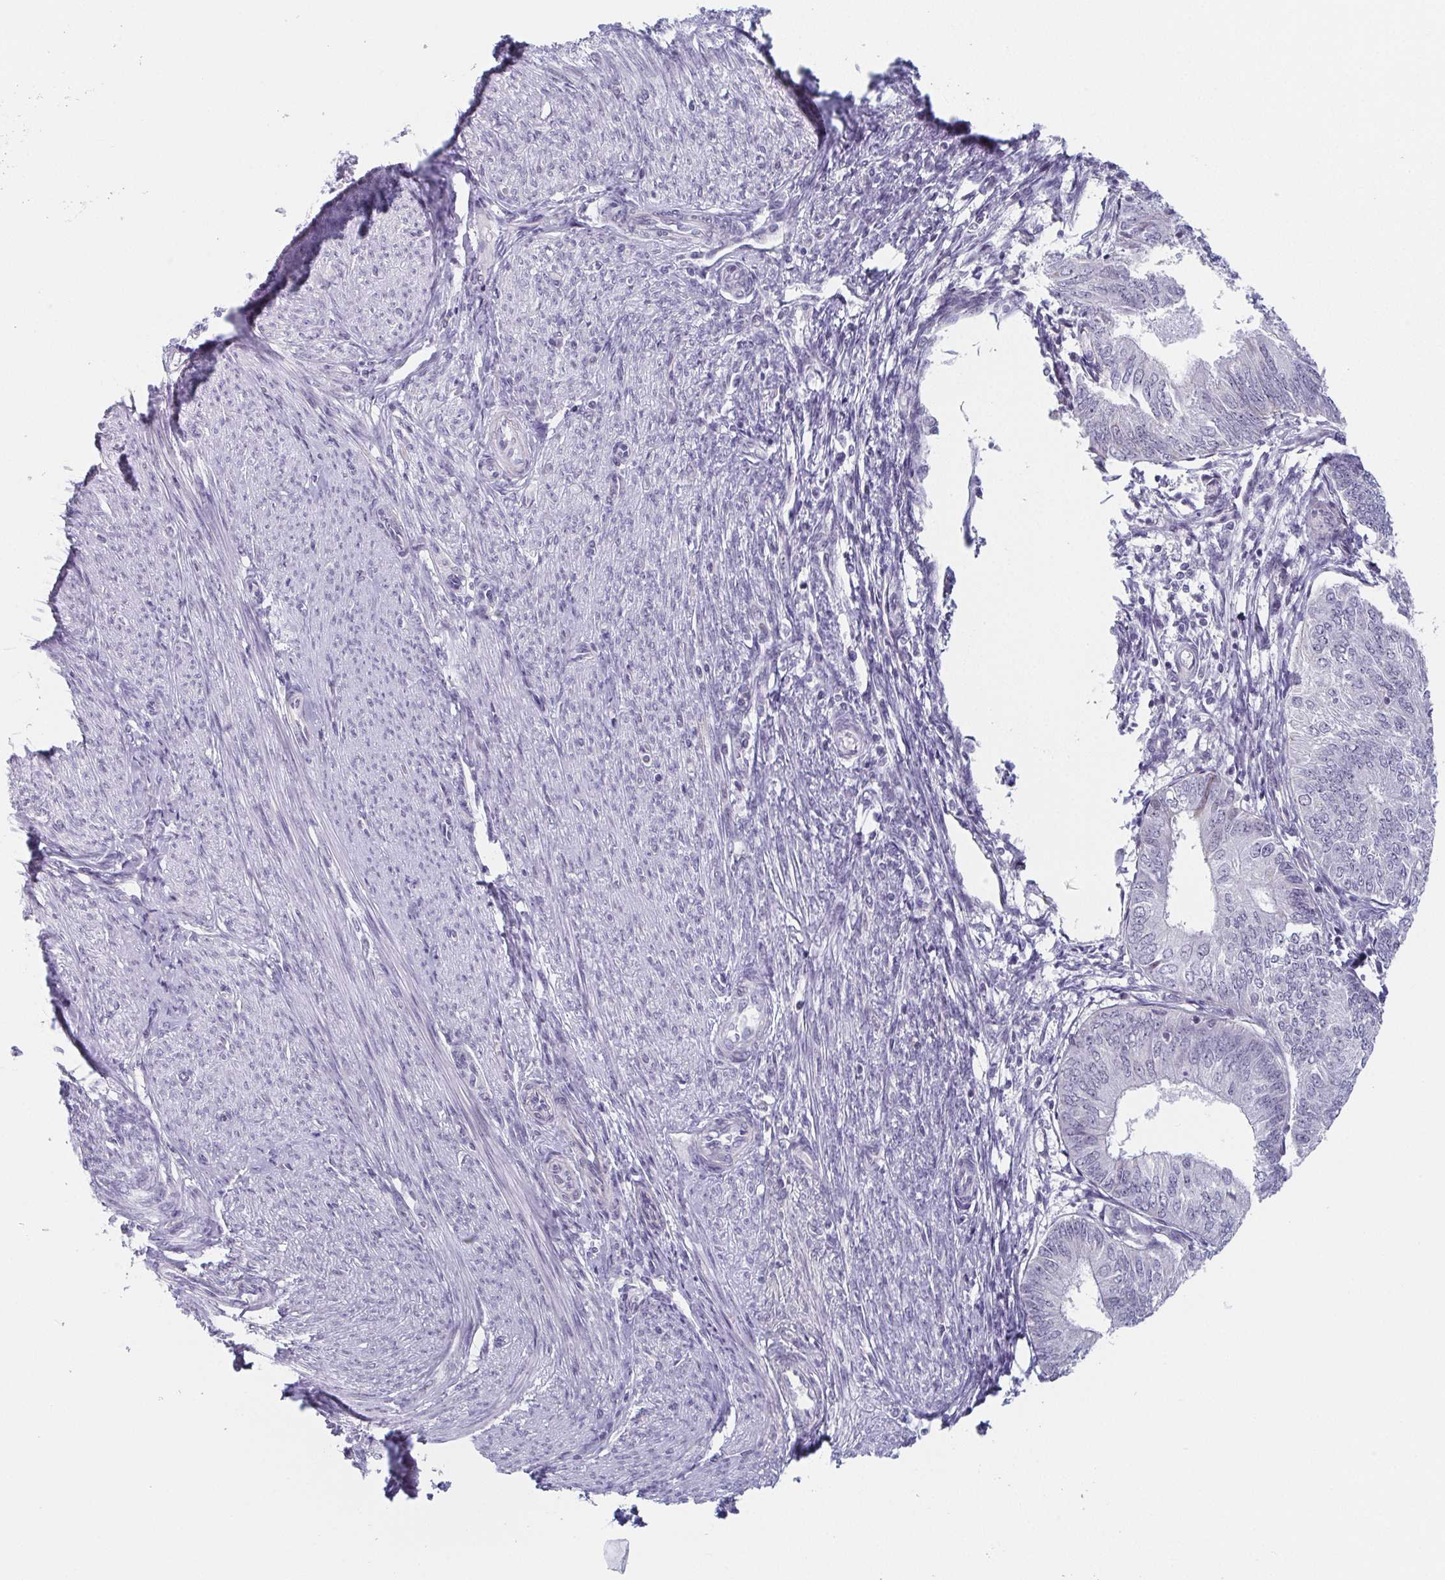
{"staining": {"intensity": "negative", "quantity": "none", "location": "none"}, "tissue": "endometrial cancer", "cell_type": "Tumor cells", "image_type": "cancer", "snomed": [{"axis": "morphology", "description": "Adenocarcinoma, NOS"}, {"axis": "topography", "description": "Endometrium"}], "caption": "High power microscopy image of an IHC photomicrograph of endometrial adenocarcinoma, revealing no significant expression in tumor cells. Nuclei are stained in blue.", "gene": "EXOSC7", "patient": {"sex": "female", "age": 58}}